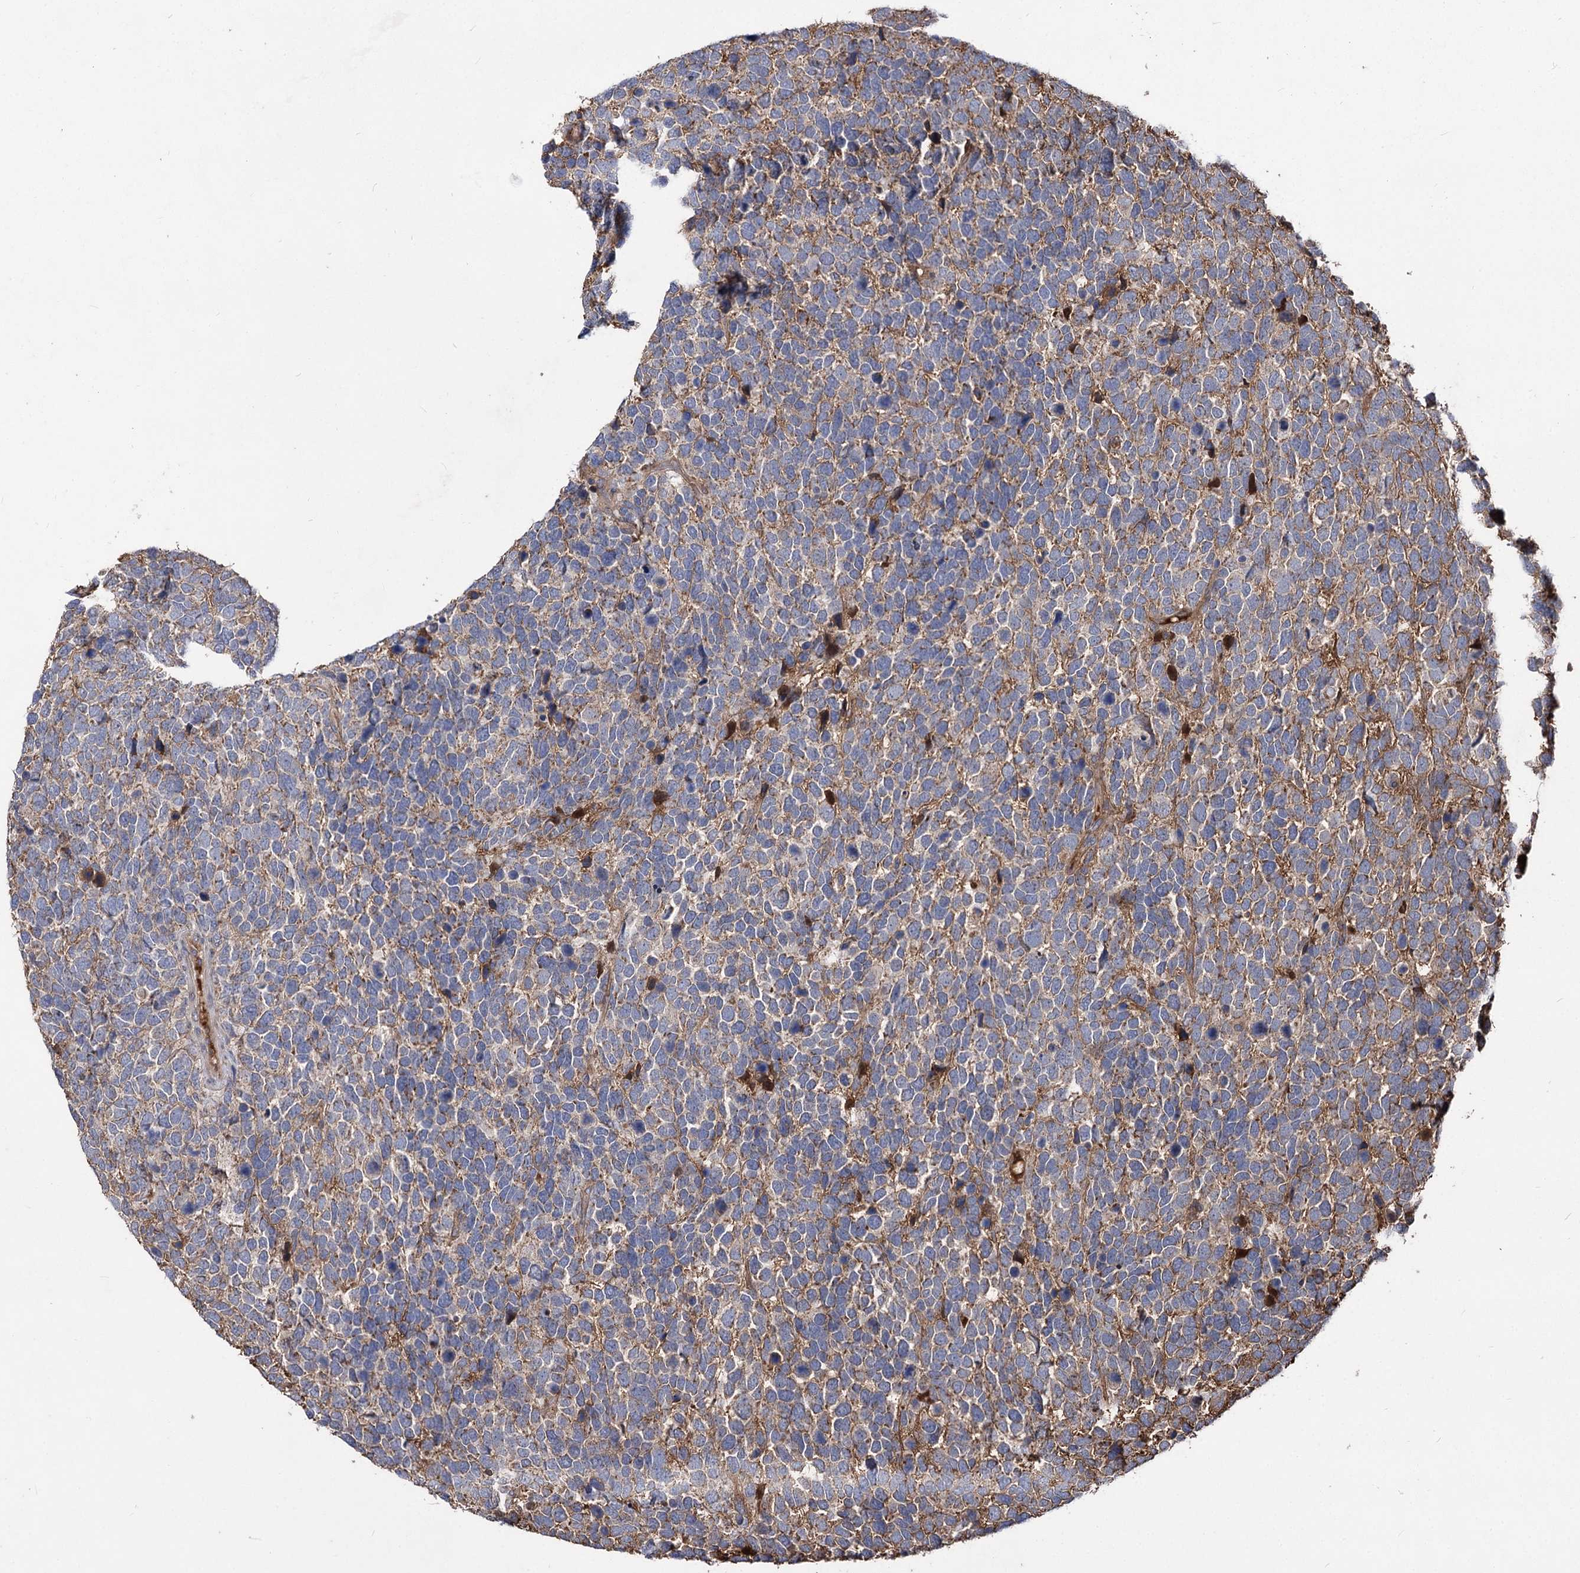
{"staining": {"intensity": "moderate", "quantity": "25%-75%", "location": "cytoplasmic/membranous"}, "tissue": "urothelial cancer", "cell_type": "Tumor cells", "image_type": "cancer", "snomed": [{"axis": "morphology", "description": "Urothelial carcinoma, High grade"}, {"axis": "topography", "description": "Urinary bladder"}], "caption": "A high-resolution micrograph shows immunohistochemistry (IHC) staining of high-grade urothelial carcinoma, which exhibits moderate cytoplasmic/membranous positivity in about 25%-75% of tumor cells.", "gene": "RASSF3", "patient": {"sex": "female", "age": 82}}